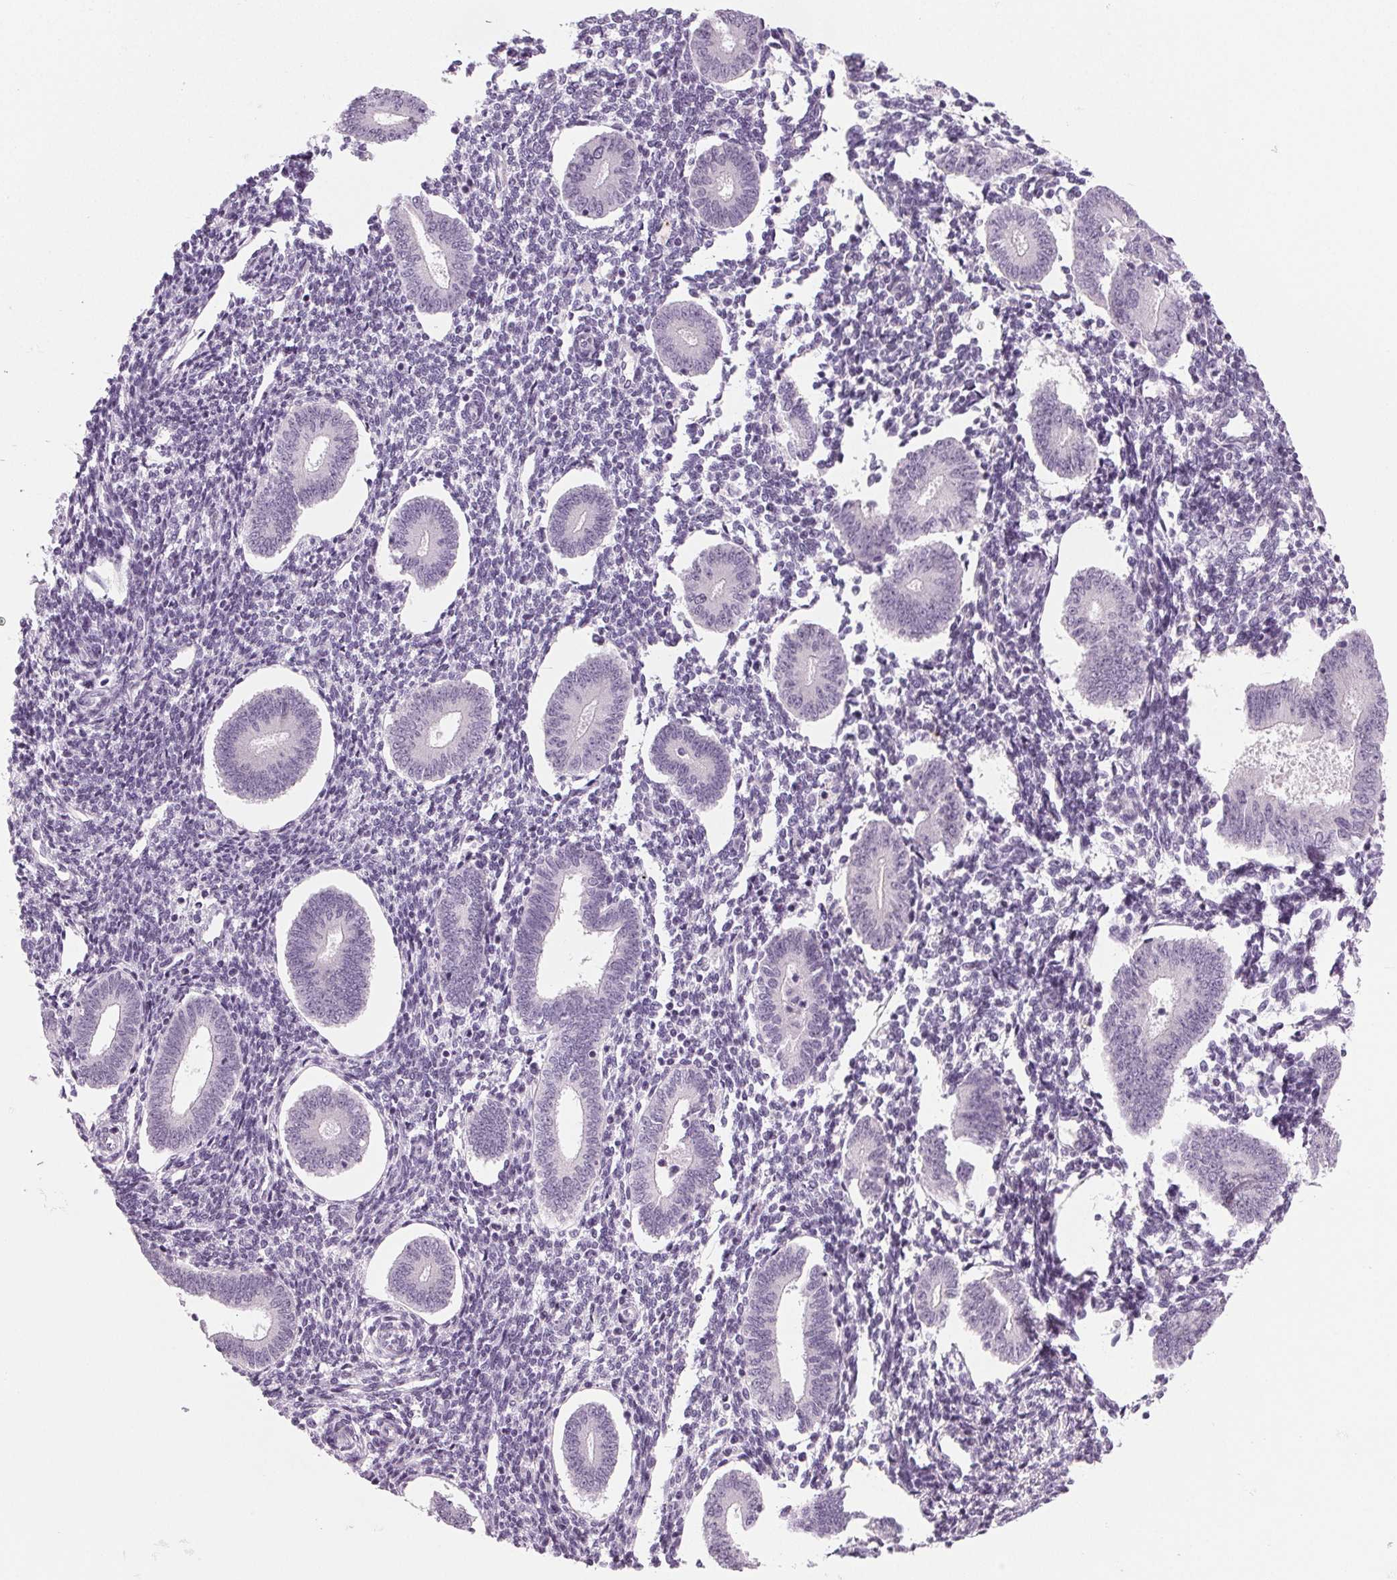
{"staining": {"intensity": "negative", "quantity": "none", "location": "none"}, "tissue": "endometrium", "cell_type": "Cells in endometrial stroma", "image_type": "normal", "snomed": [{"axis": "morphology", "description": "Normal tissue, NOS"}, {"axis": "topography", "description": "Endometrium"}], "caption": "DAB (3,3'-diaminobenzidine) immunohistochemical staining of unremarkable endometrium reveals no significant expression in cells in endometrial stroma.", "gene": "IGF2BP1", "patient": {"sex": "female", "age": 40}}